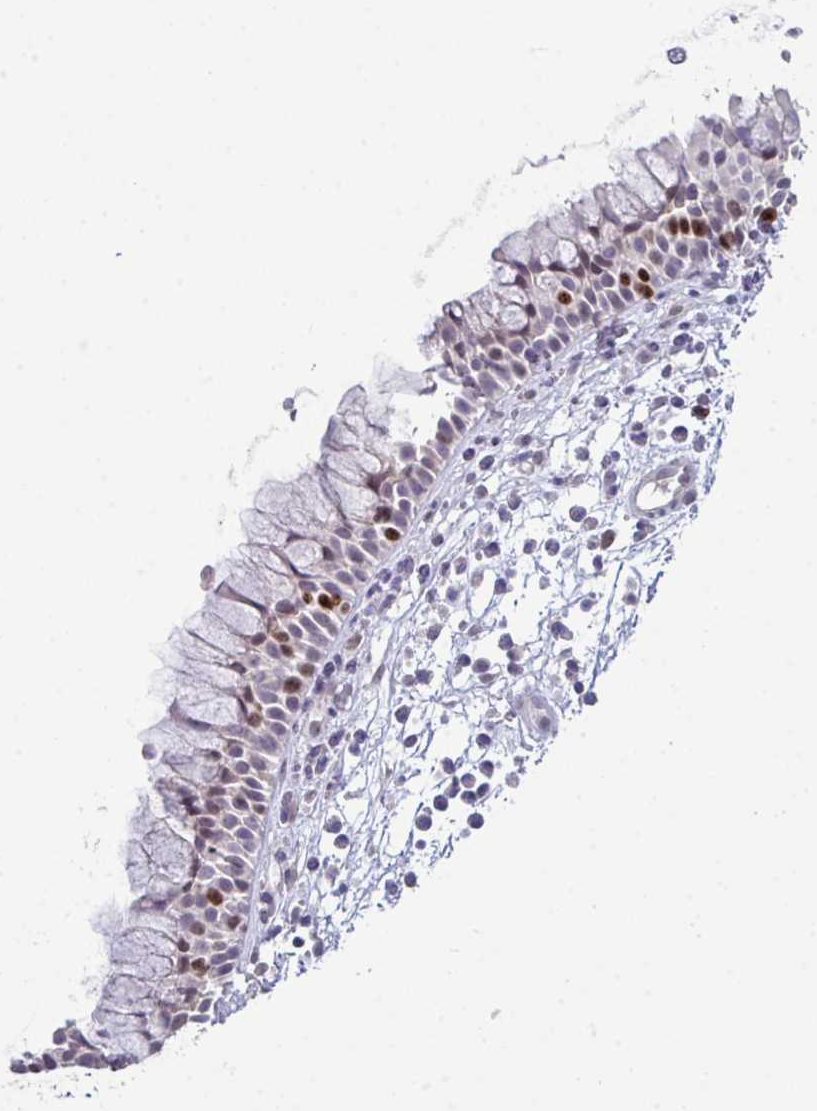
{"staining": {"intensity": "moderate", "quantity": "<25%", "location": "nuclear"}, "tissue": "nasopharynx", "cell_type": "Respiratory epithelial cells", "image_type": "normal", "snomed": [{"axis": "morphology", "description": "Normal tissue, NOS"}, {"axis": "topography", "description": "Nasopharynx"}], "caption": "DAB (3,3'-diaminobenzidine) immunohistochemical staining of unremarkable human nasopharynx demonstrates moderate nuclear protein positivity in approximately <25% of respiratory epithelial cells. Nuclei are stained in blue.", "gene": "SETD7", "patient": {"sex": "male", "age": 56}}